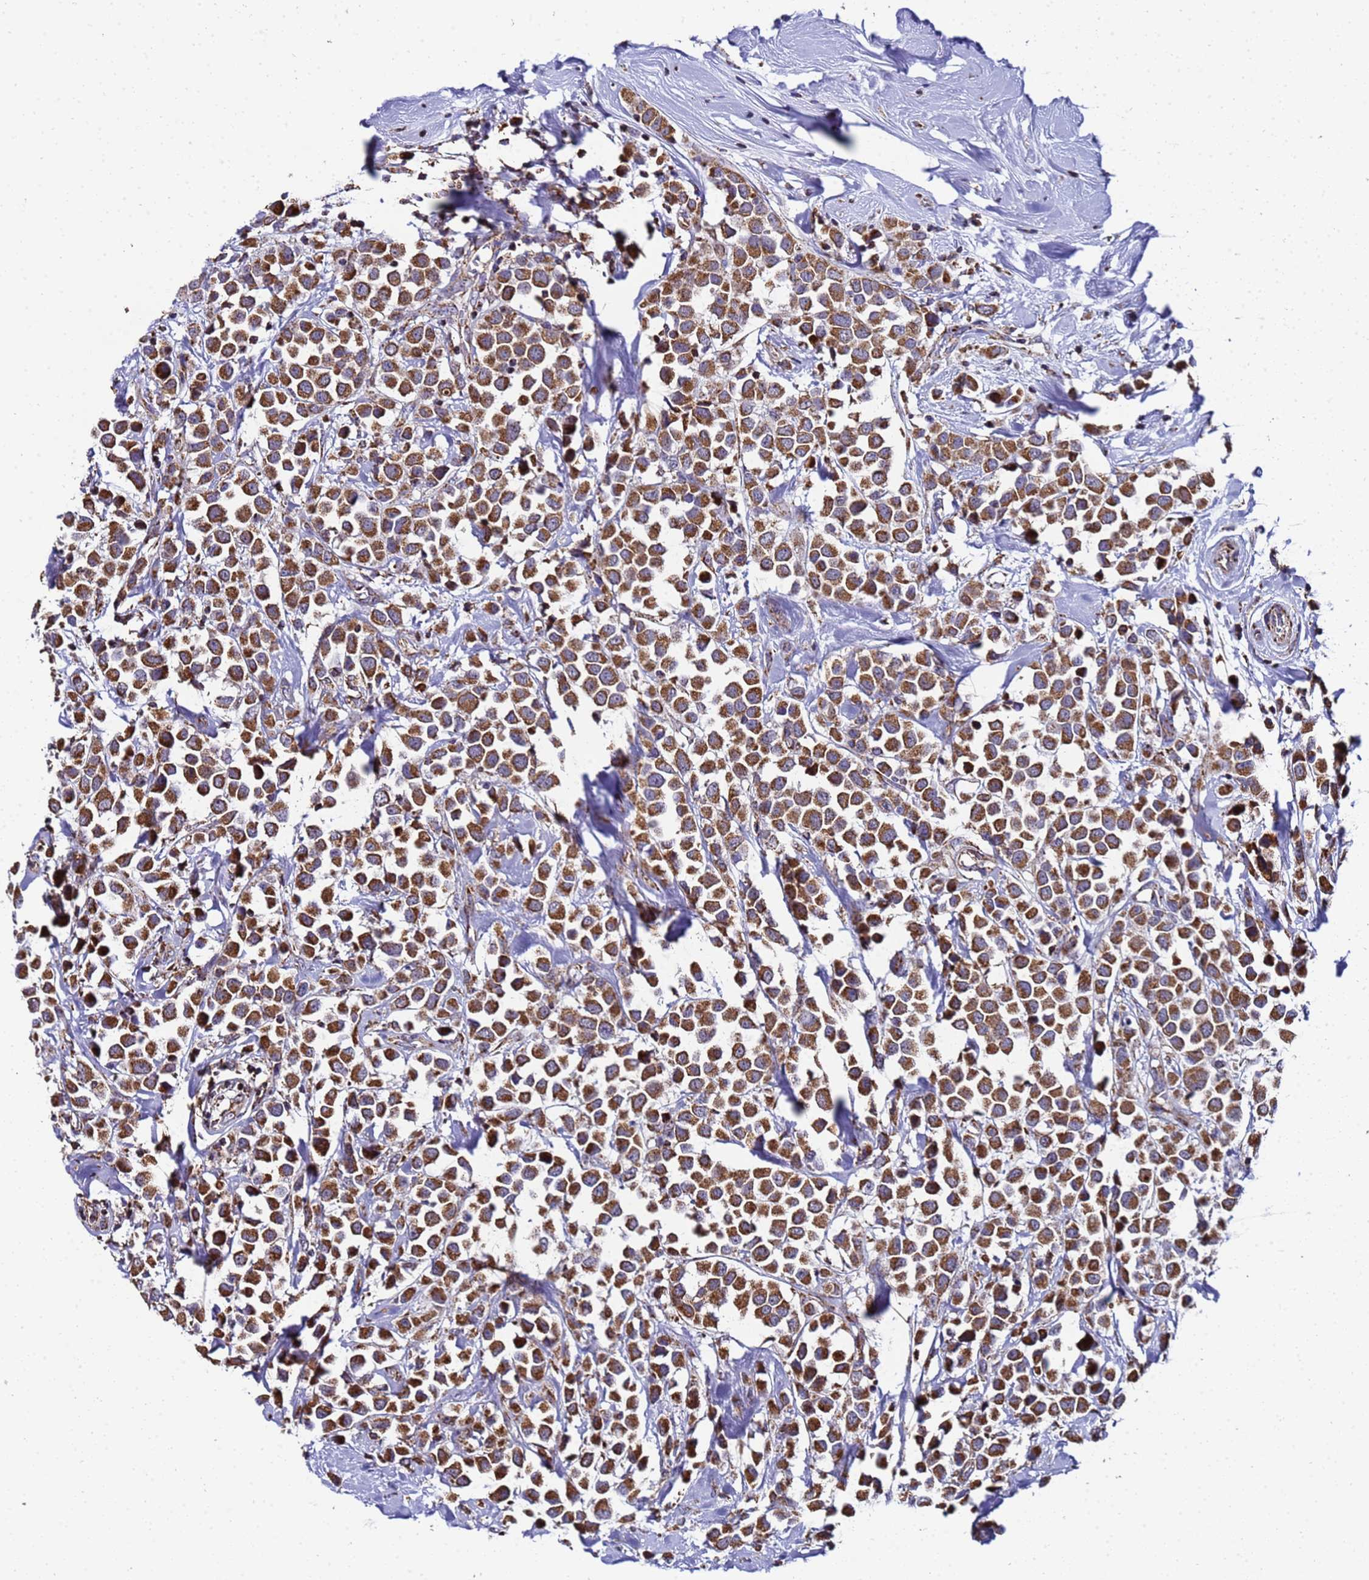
{"staining": {"intensity": "strong", "quantity": ">75%", "location": "cytoplasmic/membranous"}, "tissue": "breast cancer", "cell_type": "Tumor cells", "image_type": "cancer", "snomed": [{"axis": "morphology", "description": "Duct carcinoma"}, {"axis": "topography", "description": "Breast"}], "caption": "Immunohistochemical staining of human breast invasive ductal carcinoma shows high levels of strong cytoplasmic/membranous protein positivity in about >75% of tumor cells.", "gene": "MRPS12", "patient": {"sex": "female", "age": 61}}